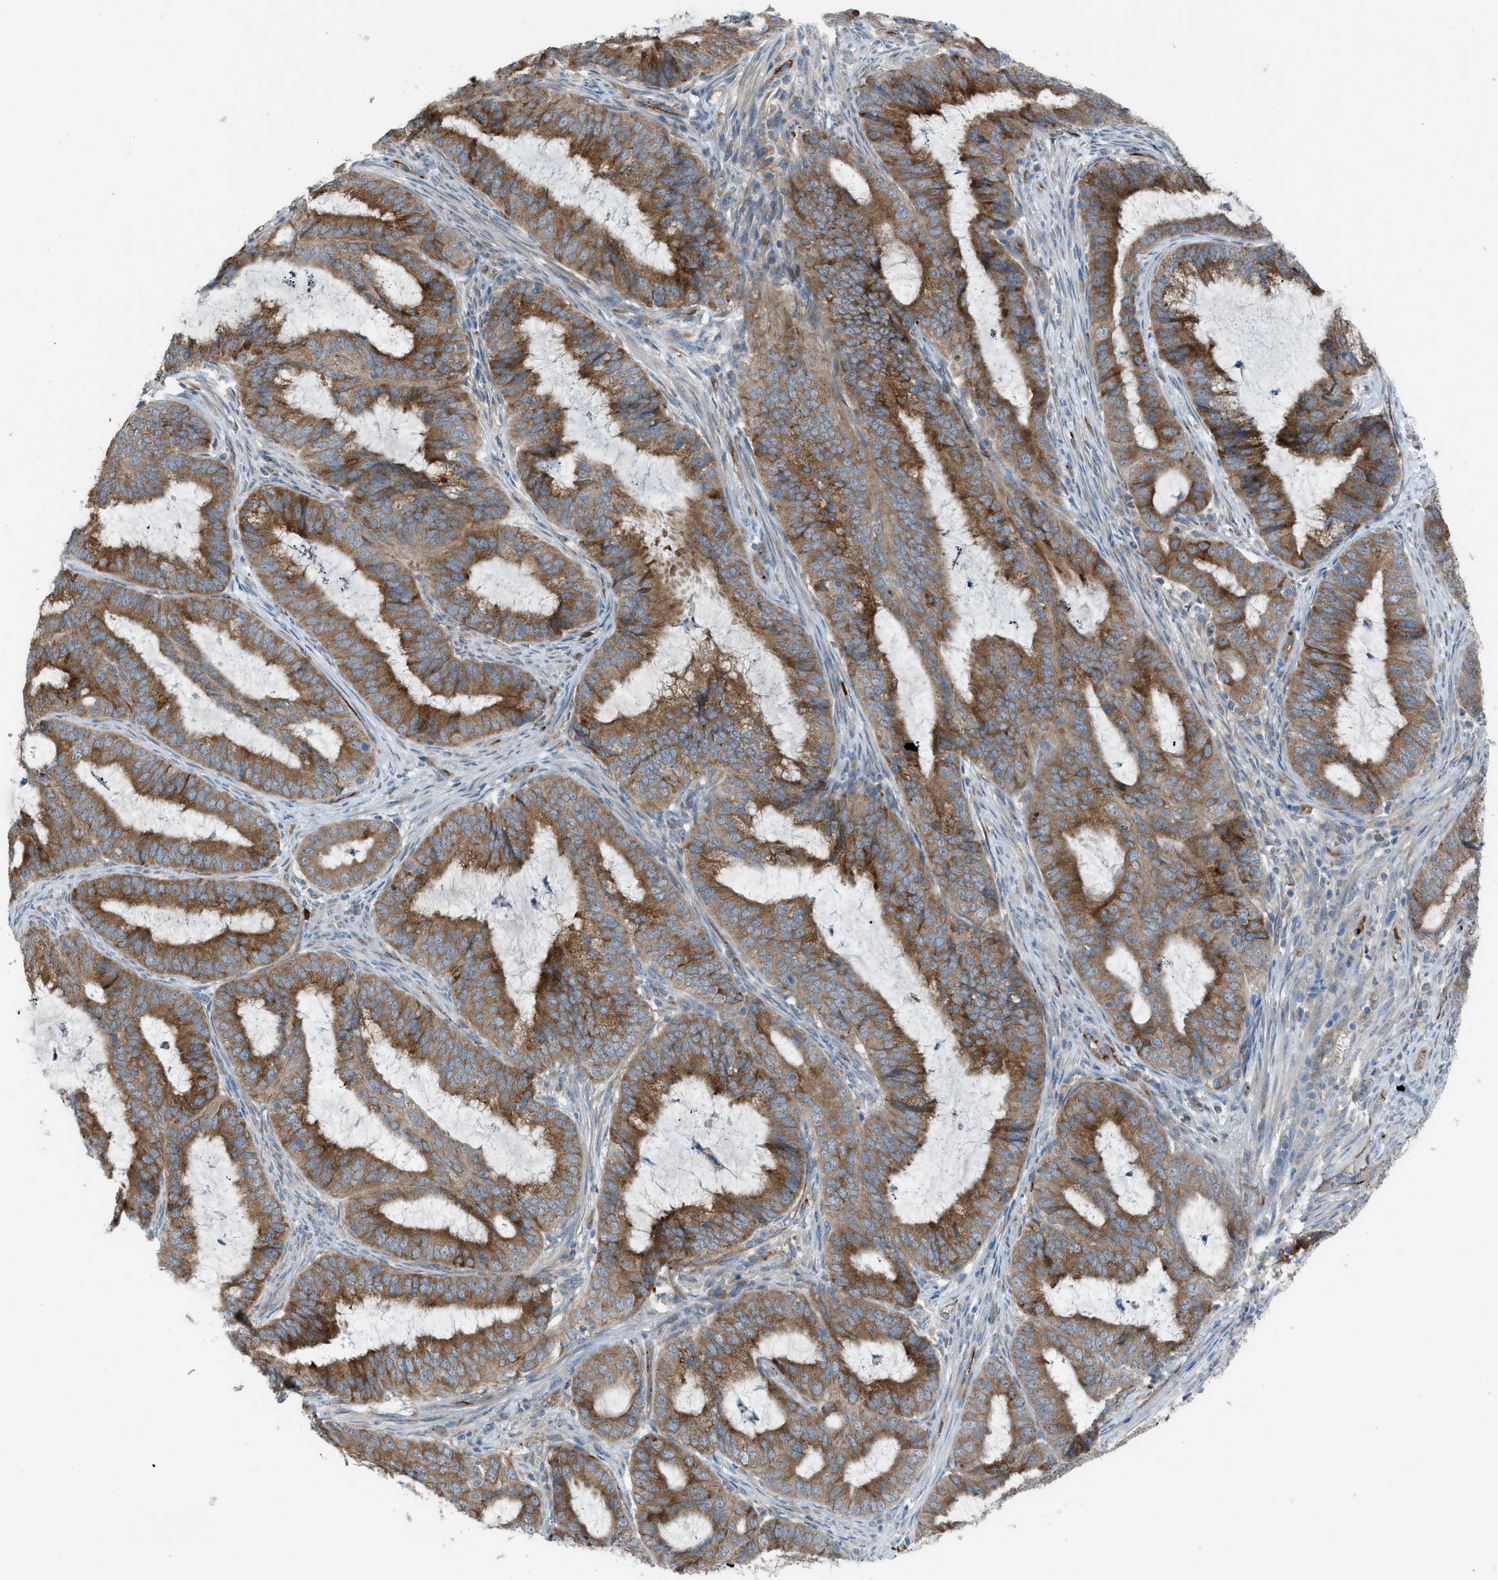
{"staining": {"intensity": "strong", "quantity": ">75%", "location": "cytoplasmic/membranous"}, "tissue": "endometrial cancer", "cell_type": "Tumor cells", "image_type": "cancer", "snomed": [{"axis": "morphology", "description": "Adenocarcinoma, NOS"}, {"axis": "topography", "description": "Endometrium"}], "caption": "IHC histopathology image of neoplastic tissue: human adenocarcinoma (endometrial) stained using immunohistochemistry (IHC) shows high levels of strong protein expression localized specifically in the cytoplasmic/membranous of tumor cells, appearing as a cytoplasmic/membranous brown color.", "gene": "HEG1", "patient": {"sex": "female", "age": 70}}